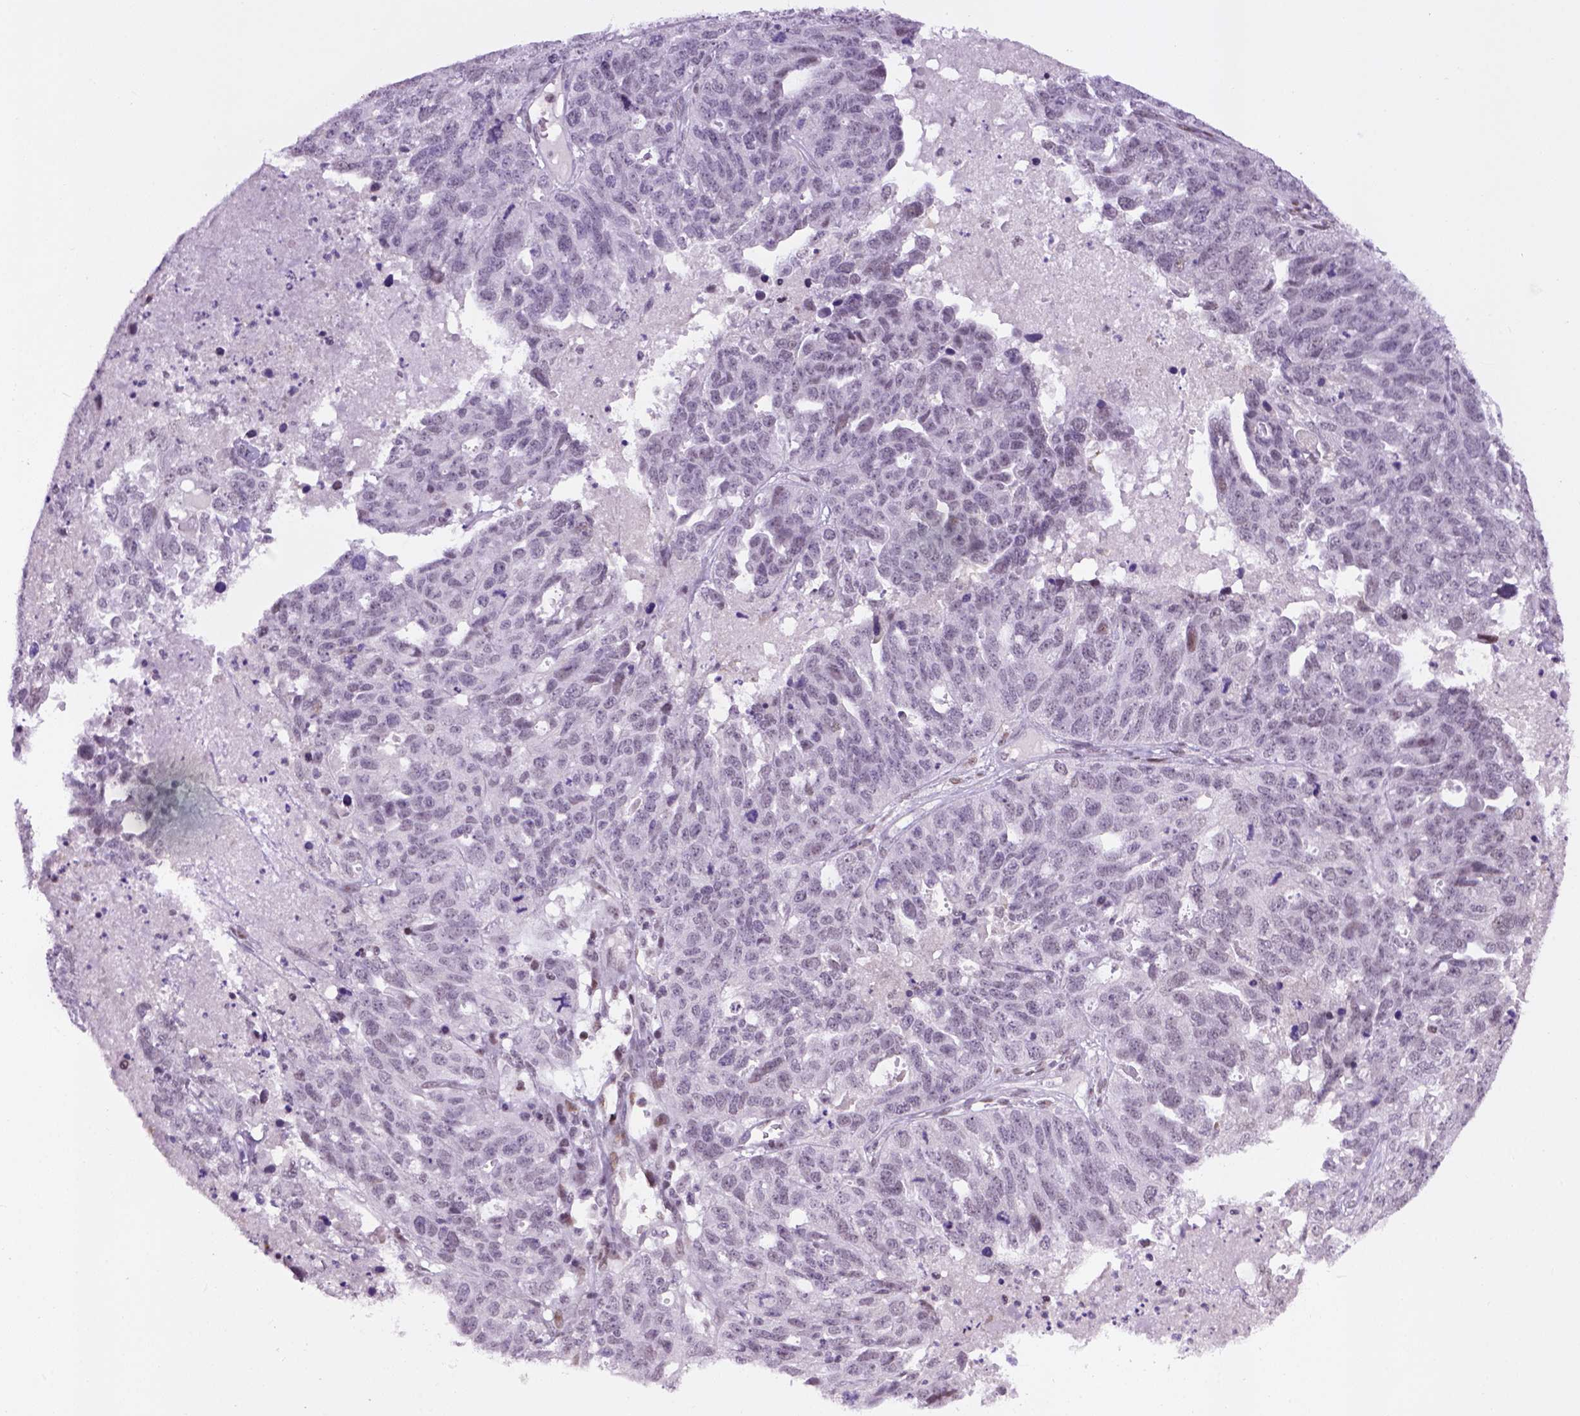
{"staining": {"intensity": "negative", "quantity": "none", "location": "none"}, "tissue": "ovarian cancer", "cell_type": "Tumor cells", "image_type": "cancer", "snomed": [{"axis": "morphology", "description": "Cystadenocarcinoma, serous, NOS"}, {"axis": "topography", "description": "Ovary"}], "caption": "DAB (3,3'-diaminobenzidine) immunohistochemical staining of human ovarian serous cystadenocarcinoma demonstrates no significant expression in tumor cells.", "gene": "TBPL1", "patient": {"sex": "female", "age": 71}}